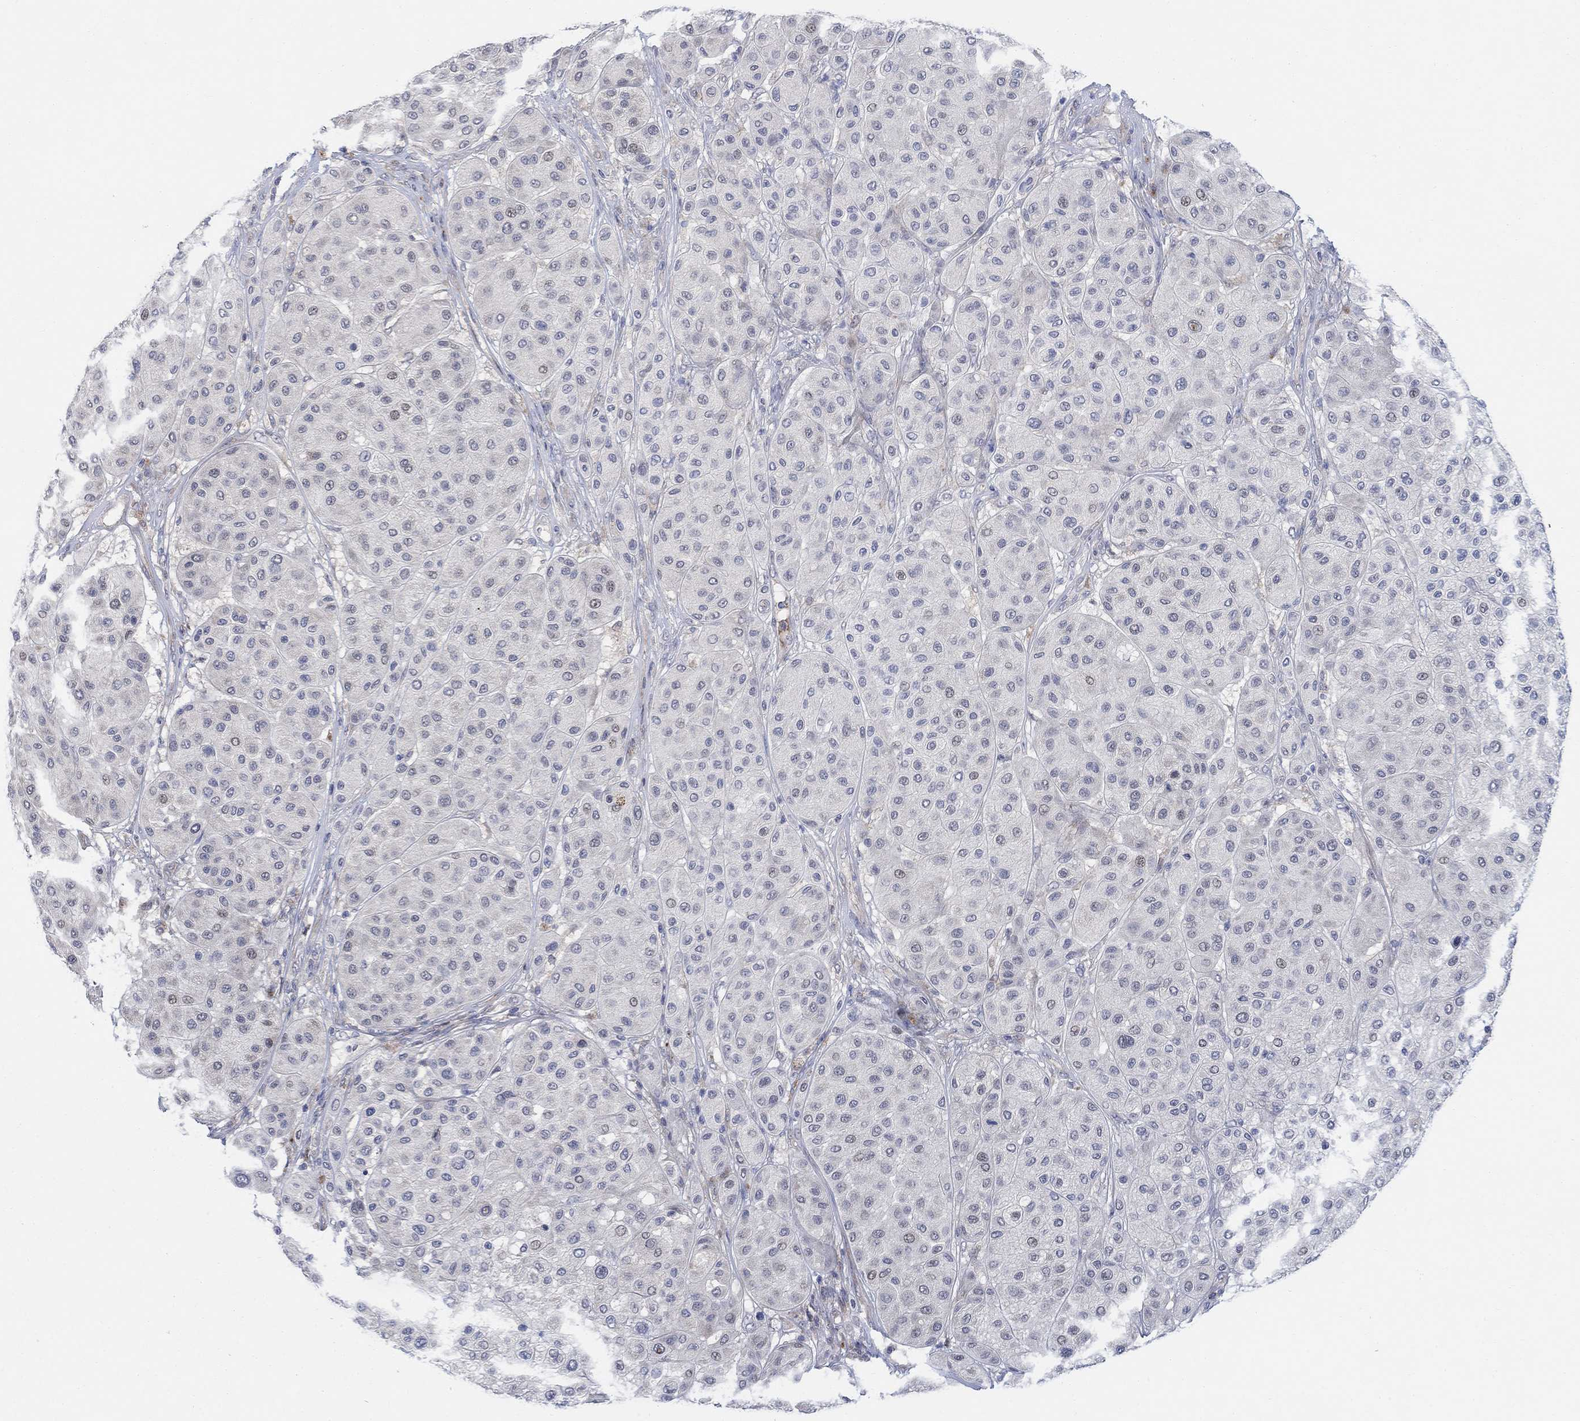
{"staining": {"intensity": "negative", "quantity": "none", "location": "none"}, "tissue": "melanoma", "cell_type": "Tumor cells", "image_type": "cancer", "snomed": [{"axis": "morphology", "description": "Malignant melanoma, Metastatic site"}, {"axis": "topography", "description": "Smooth muscle"}], "caption": "Melanoma was stained to show a protein in brown. There is no significant expression in tumor cells.", "gene": "CNTF", "patient": {"sex": "male", "age": 41}}